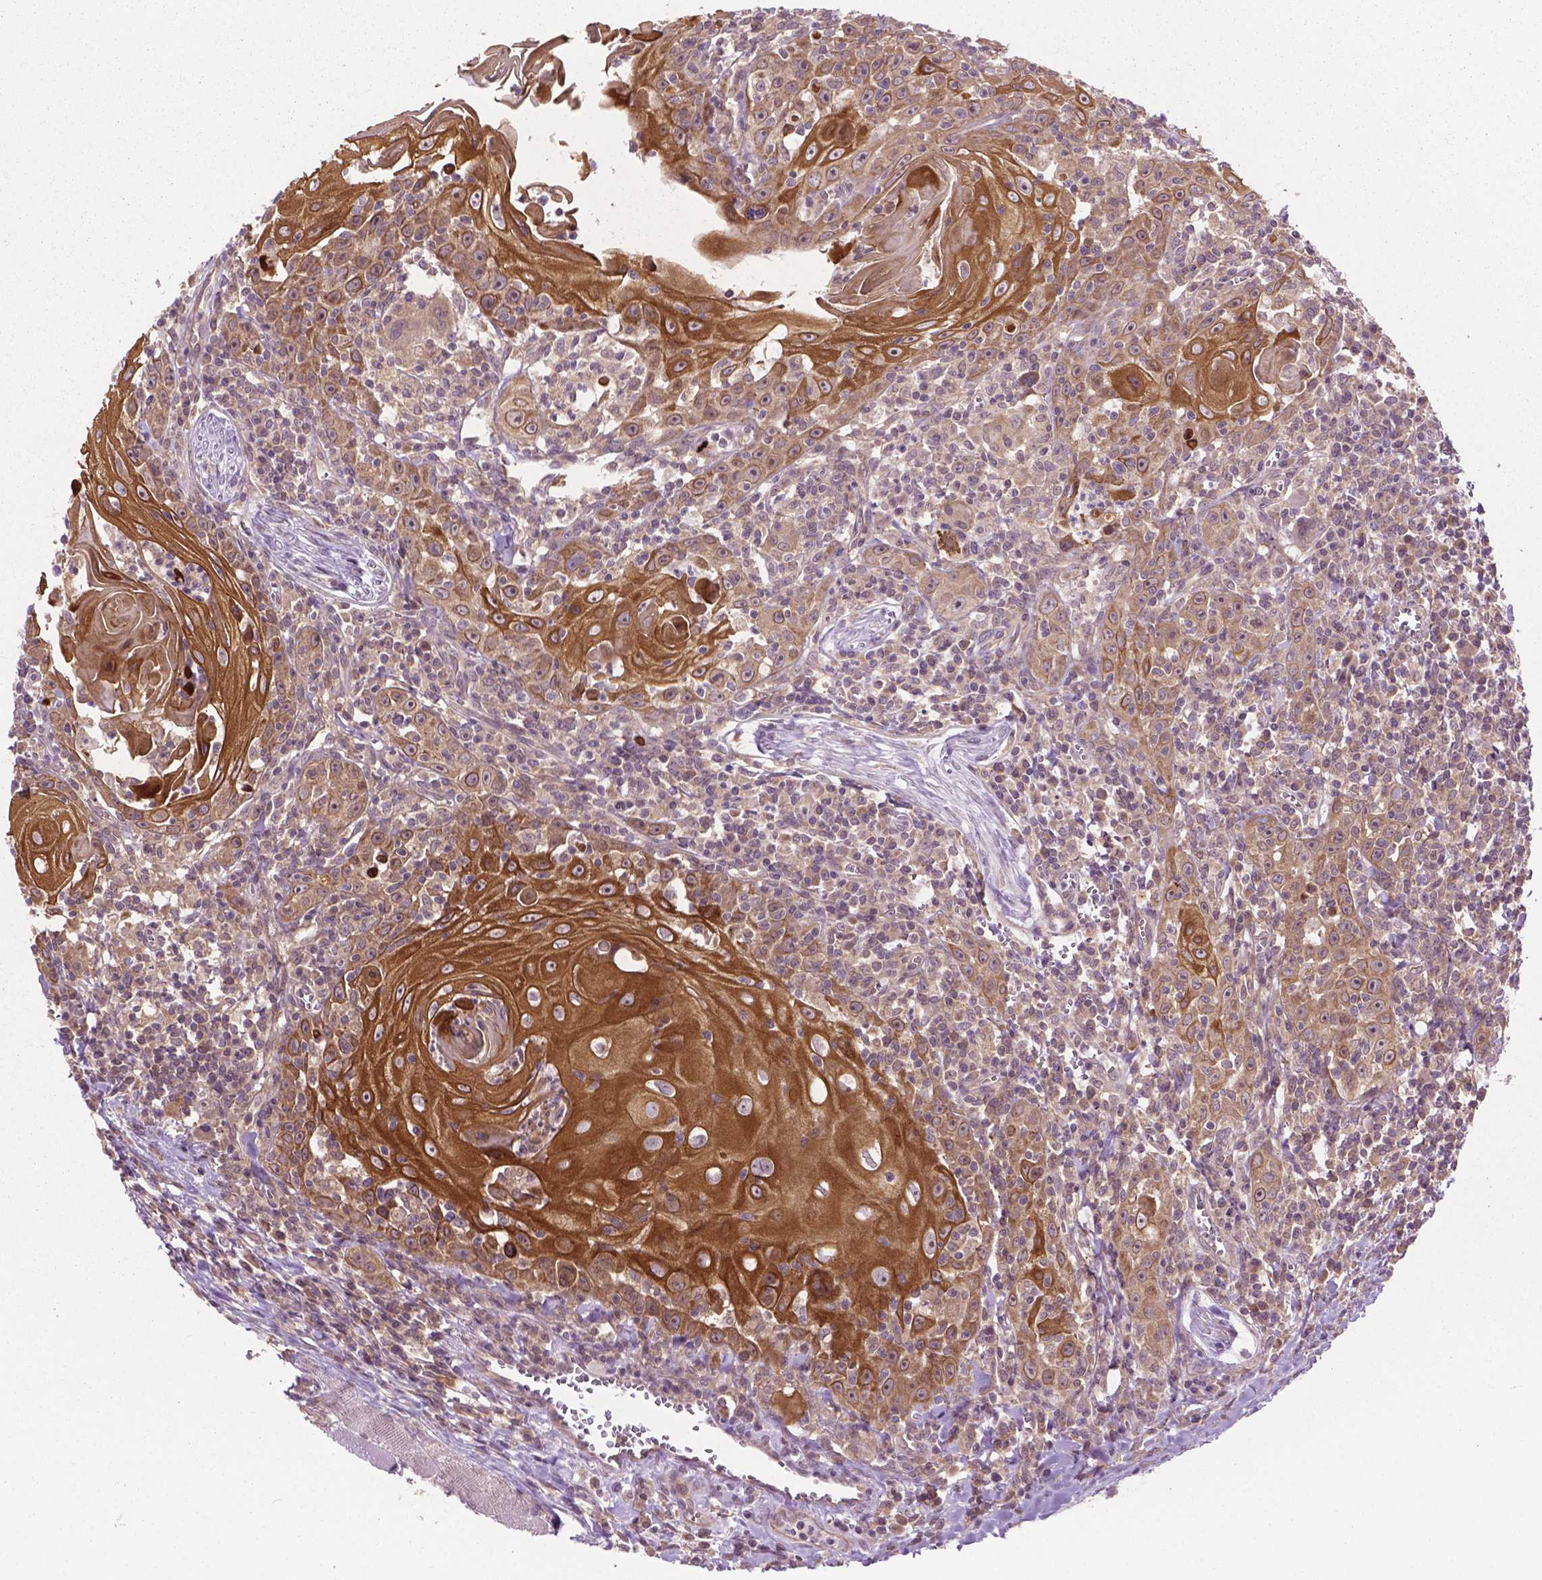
{"staining": {"intensity": "moderate", "quantity": ">75%", "location": "cytoplasmic/membranous,nuclear"}, "tissue": "head and neck cancer", "cell_type": "Tumor cells", "image_type": "cancer", "snomed": [{"axis": "morphology", "description": "Squamous cell carcinoma, NOS"}, {"axis": "topography", "description": "Head-Neck"}], "caption": "A brown stain shows moderate cytoplasmic/membranous and nuclear expression of a protein in human squamous cell carcinoma (head and neck) tumor cells. The staining was performed using DAB, with brown indicating positive protein expression. Nuclei are stained blue with hematoxylin.", "gene": "MZT1", "patient": {"sex": "male", "age": 52}}